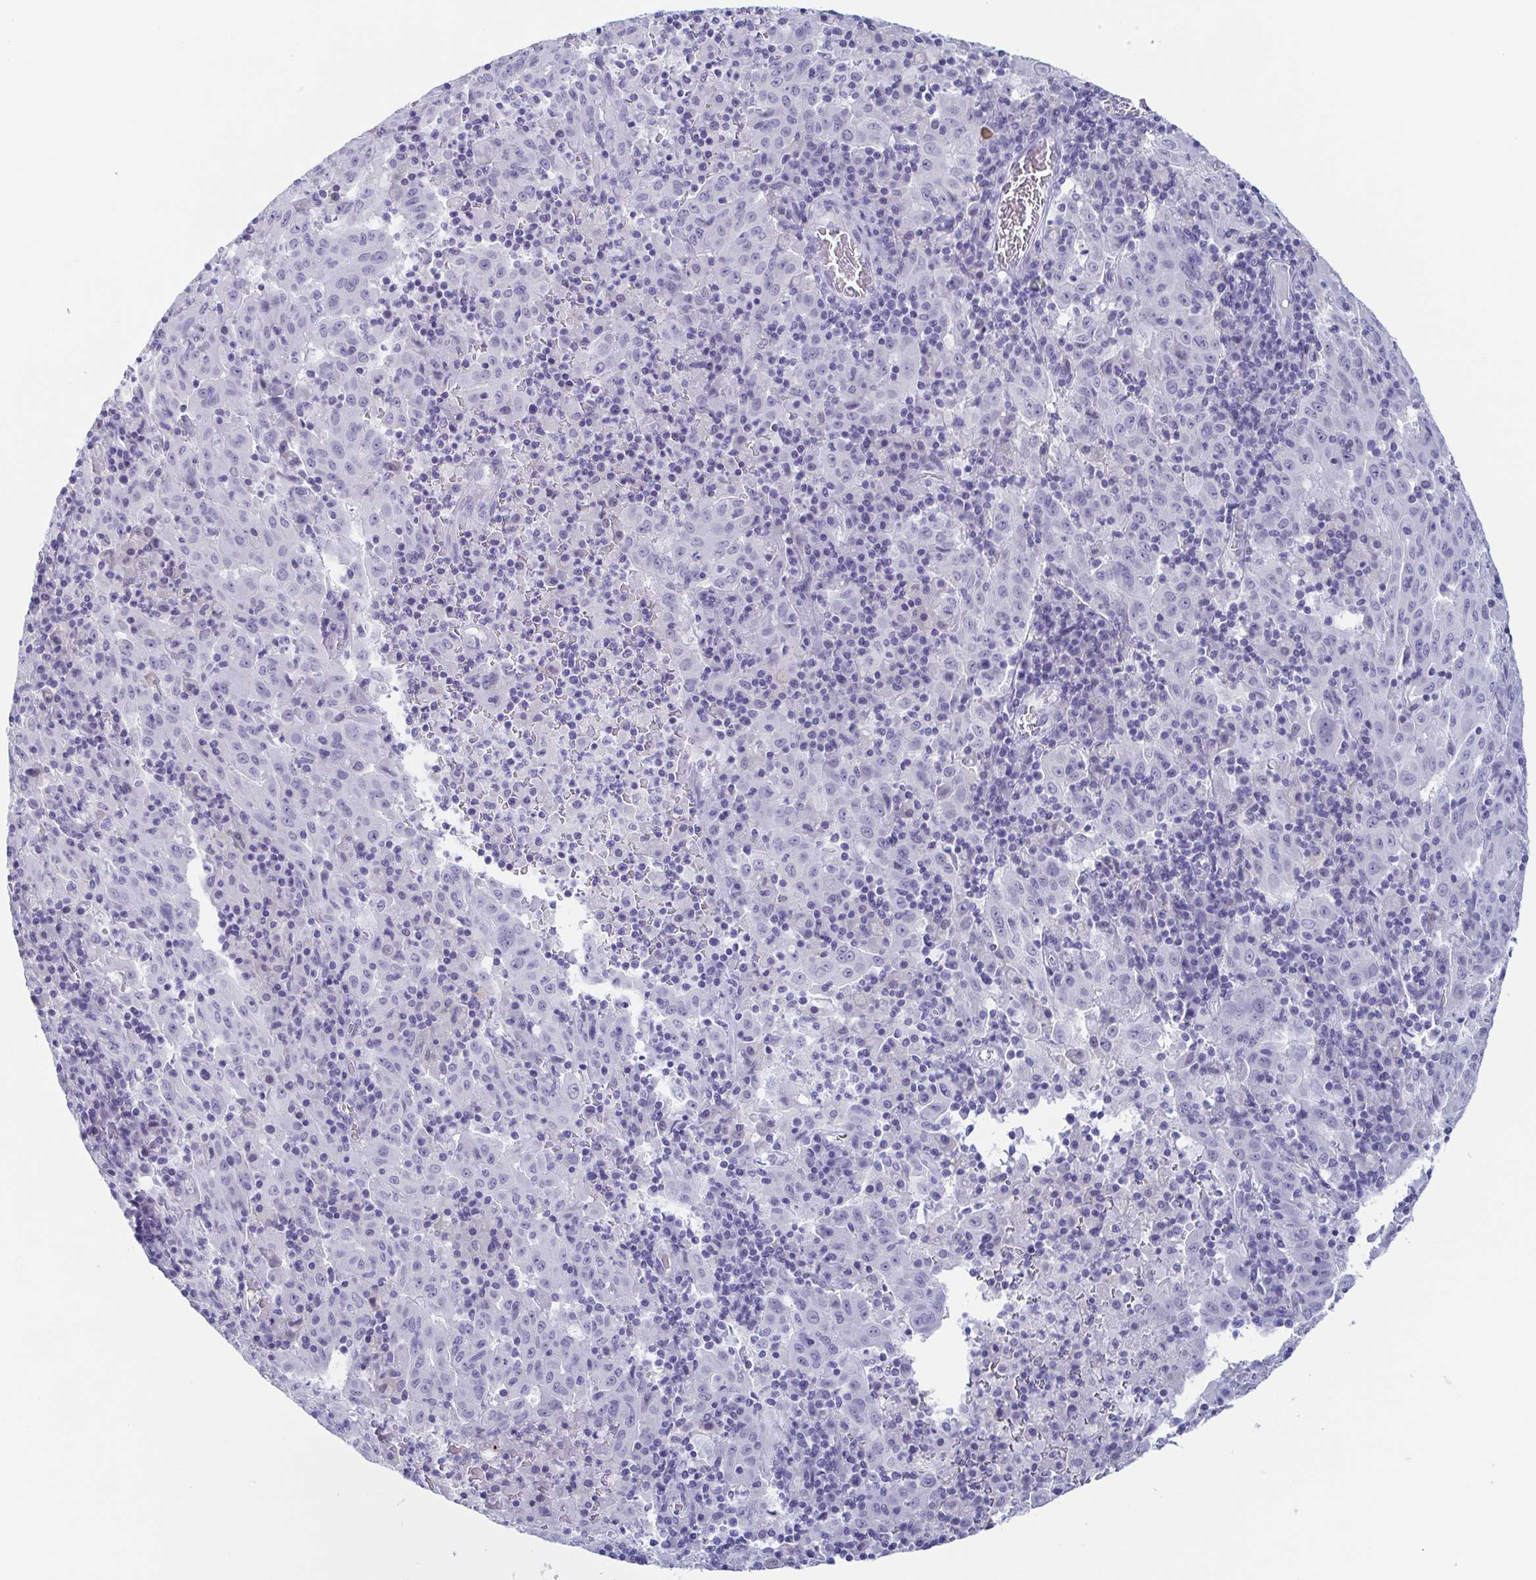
{"staining": {"intensity": "negative", "quantity": "none", "location": "none"}, "tissue": "pancreatic cancer", "cell_type": "Tumor cells", "image_type": "cancer", "snomed": [{"axis": "morphology", "description": "Adenocarcinoma, NOS"}, {"axis": "topography", "description": "Pancreas"}], "caption": "Immunohistochemistry photomicrograph of human pancreatic adenocarcinoma stained for a protein (brown), which exhibits no staining in tumor cells. (IHC, brightfield microscopy, high magnification).", "gene": "REG4", "patient": {"sex": "male", "age": 63}}